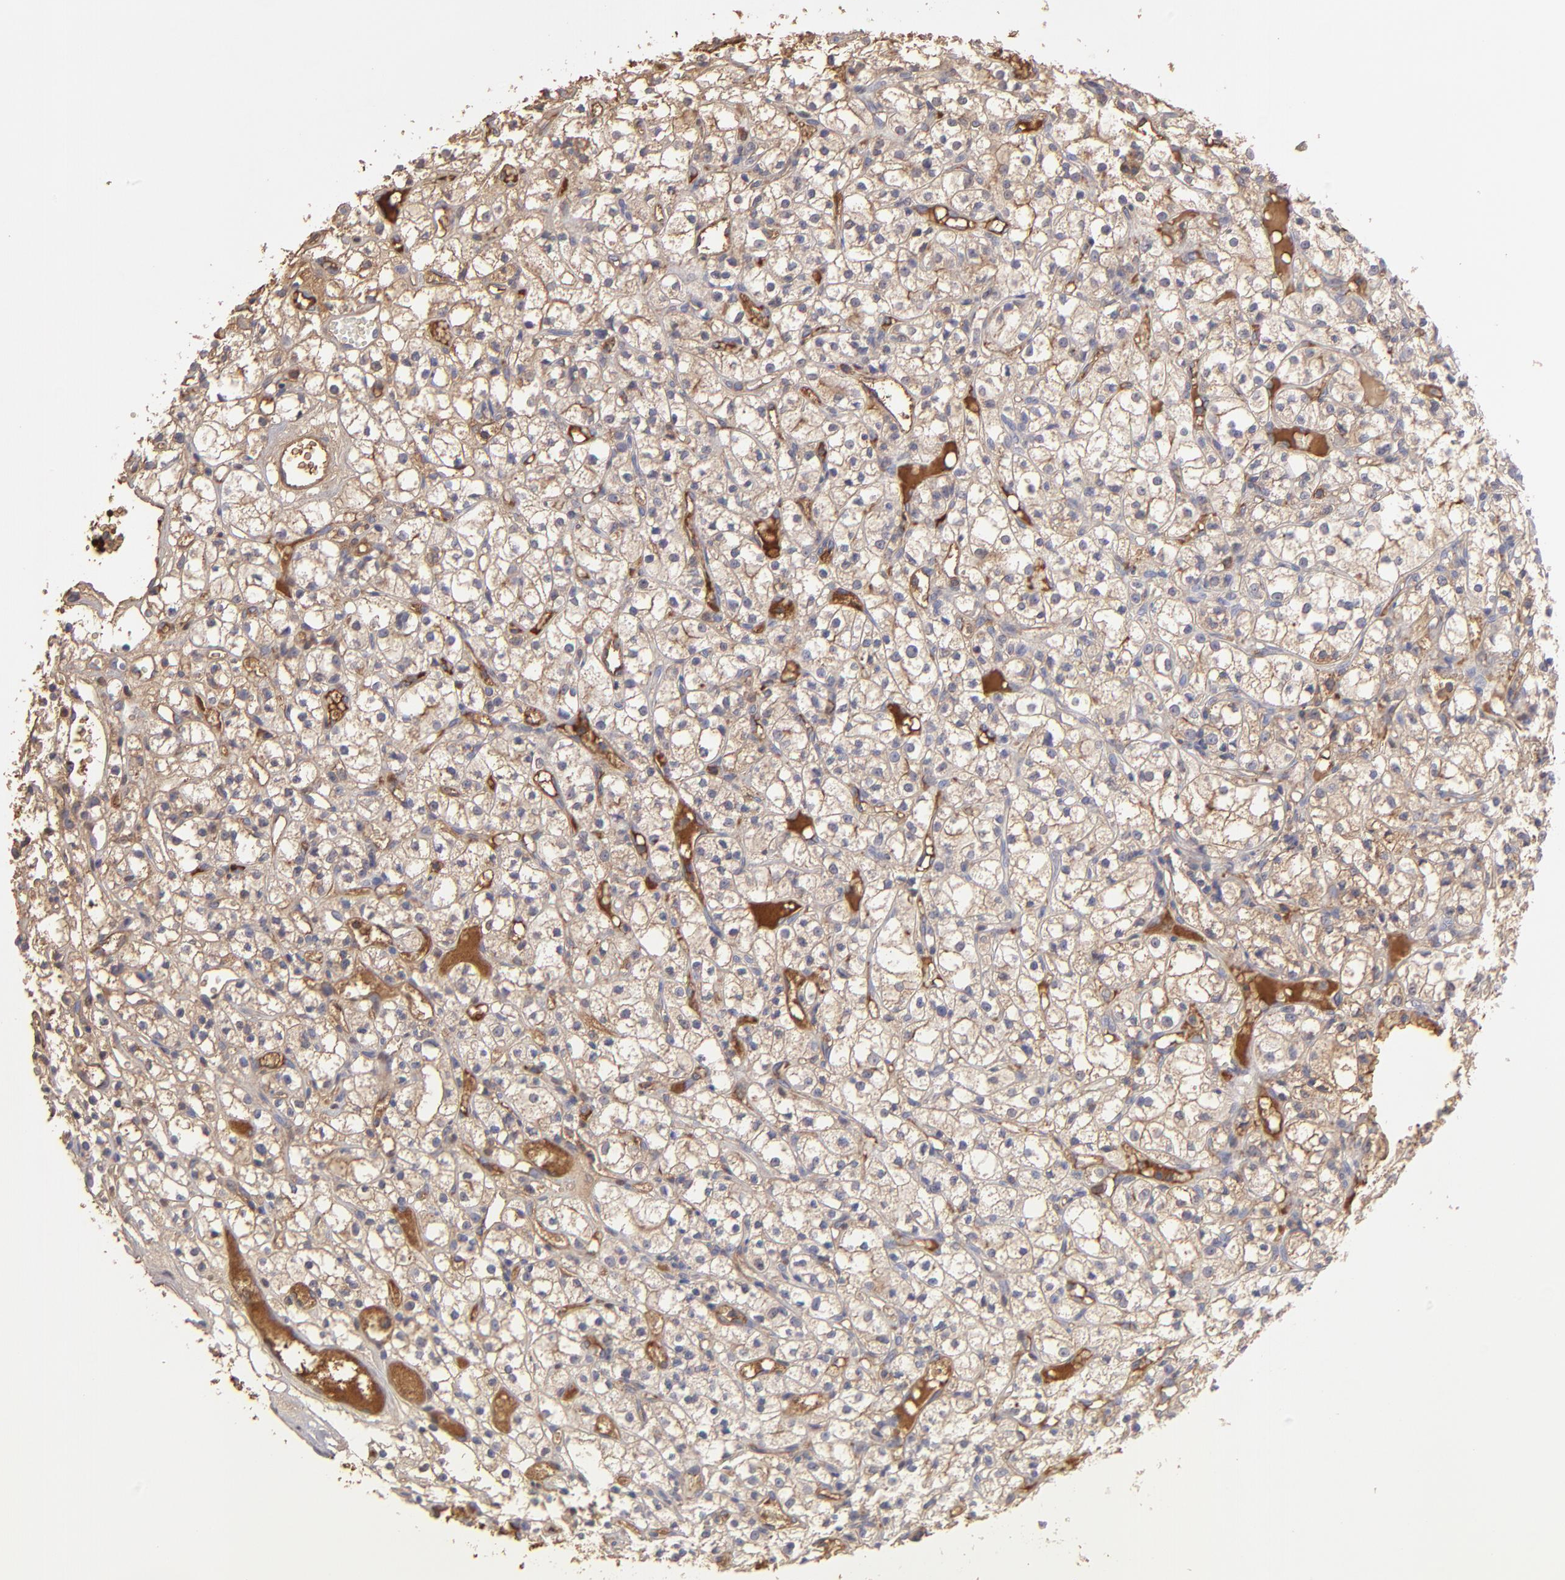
{"staining": {"intensity": "negative", "quantity": "none", "location": "none"}, "tissue": "renal cancer", "cell_type": "Tumor cells", "image_type": "cancer", "snomed": [{"axis": "morphology", "description": "Adenocarcinoma, NOS"}, {"axis": "topography", "description": "Kidney"}], "caption": "This is an IHC histopathology image of human renal cancer (adenocarcinoma). There is no staining in tumor cells.", "gene": "ABCC4", "patient": {"sex": "male", "age": 61}}